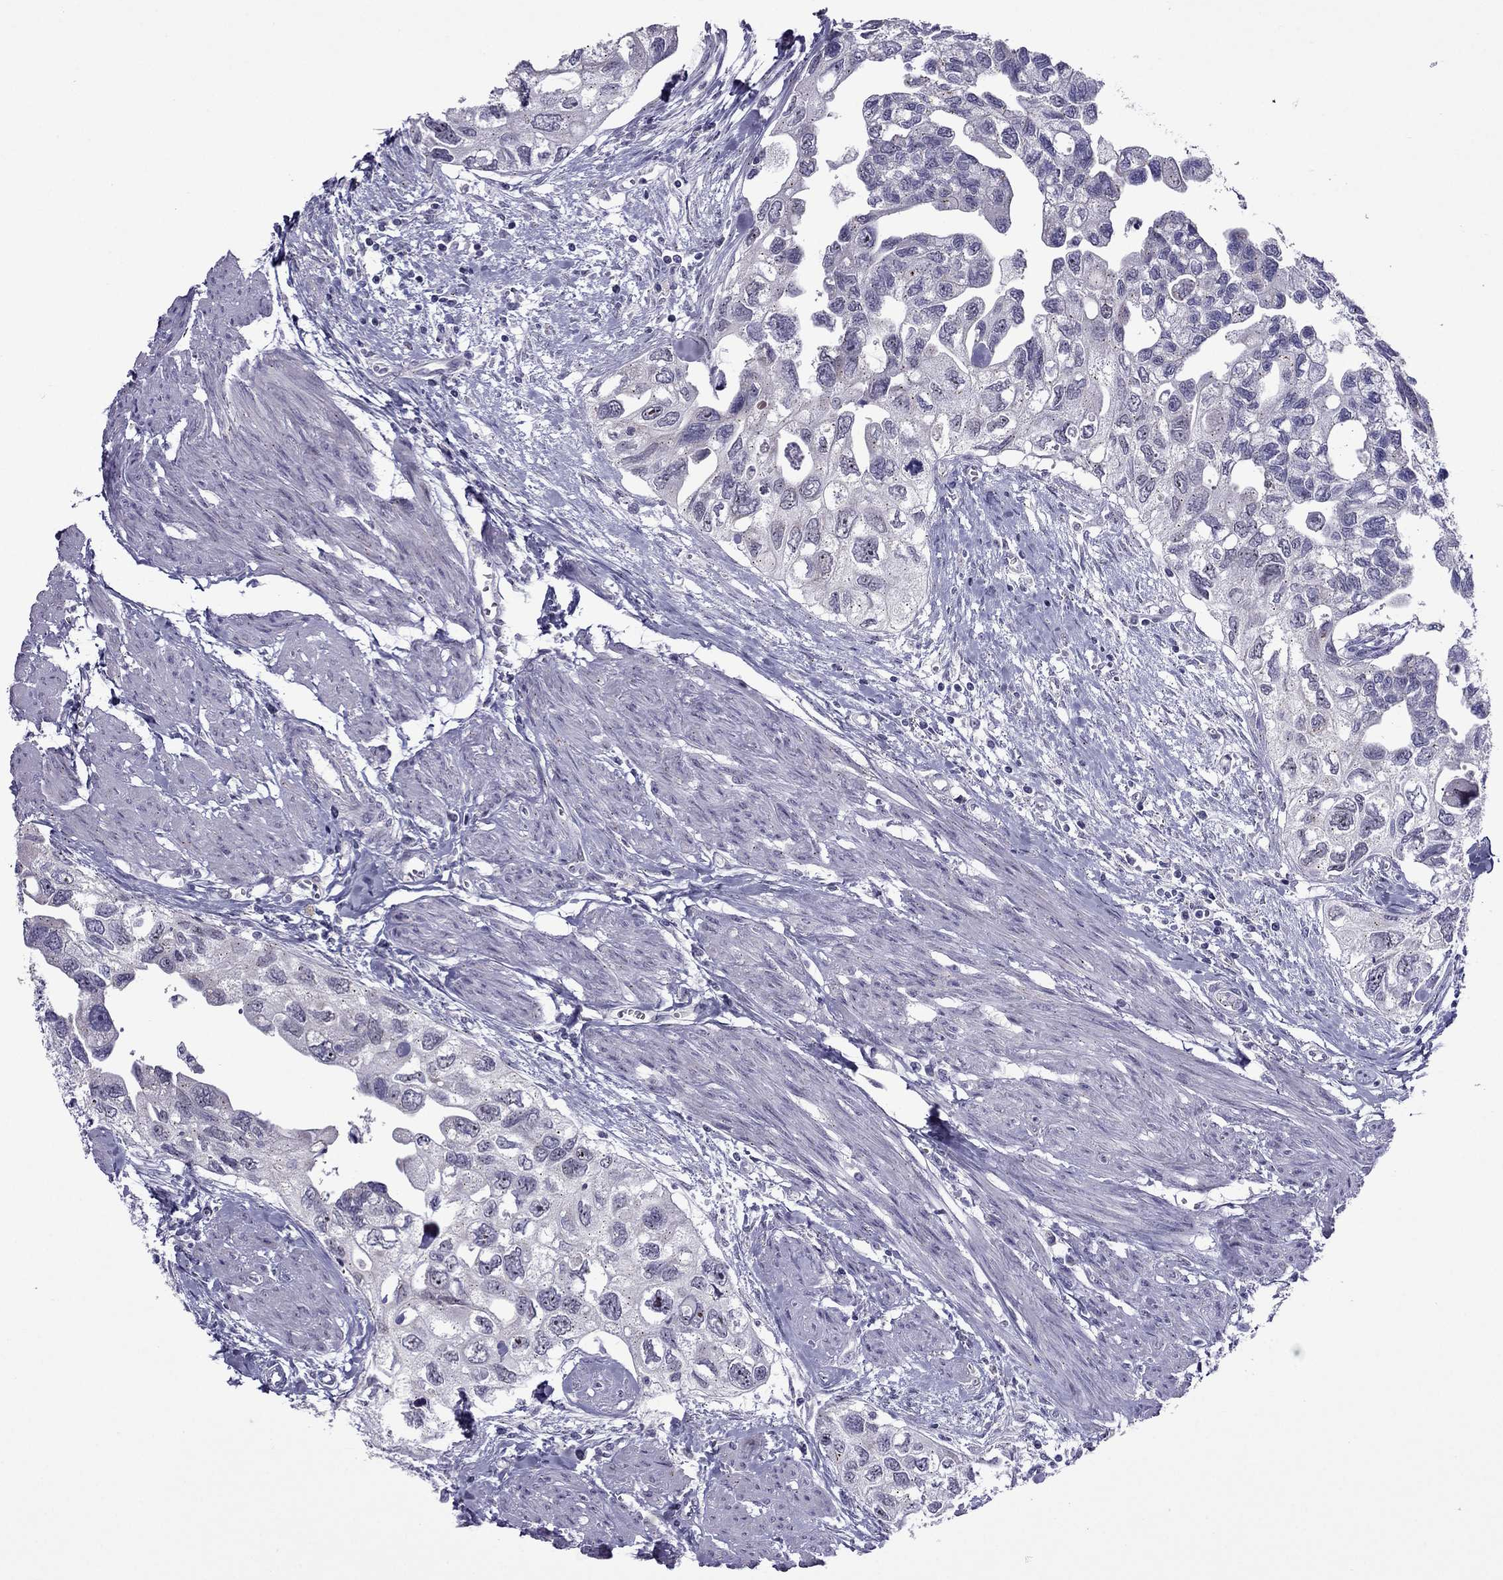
{"staining": {"intensity": "negative", "quantity": "none", "location": "none"}, "tissue": "urothelial cancer", "cell_type": "Tumor cells", "image_type": "cancer", "snomed": [{"axis": "morphology", "description": "Urothelial carcinoma, High grade"}, {"axis": "topography", "description": "Urinary bladder"}], "caption": "A histopathology image of urothelial carcinoma (high-grade) stained for a protein demonstrates no brown staining in tumor cells.", "gene": "MYBPH", "patient": {"sex": "male", "age": 59}}